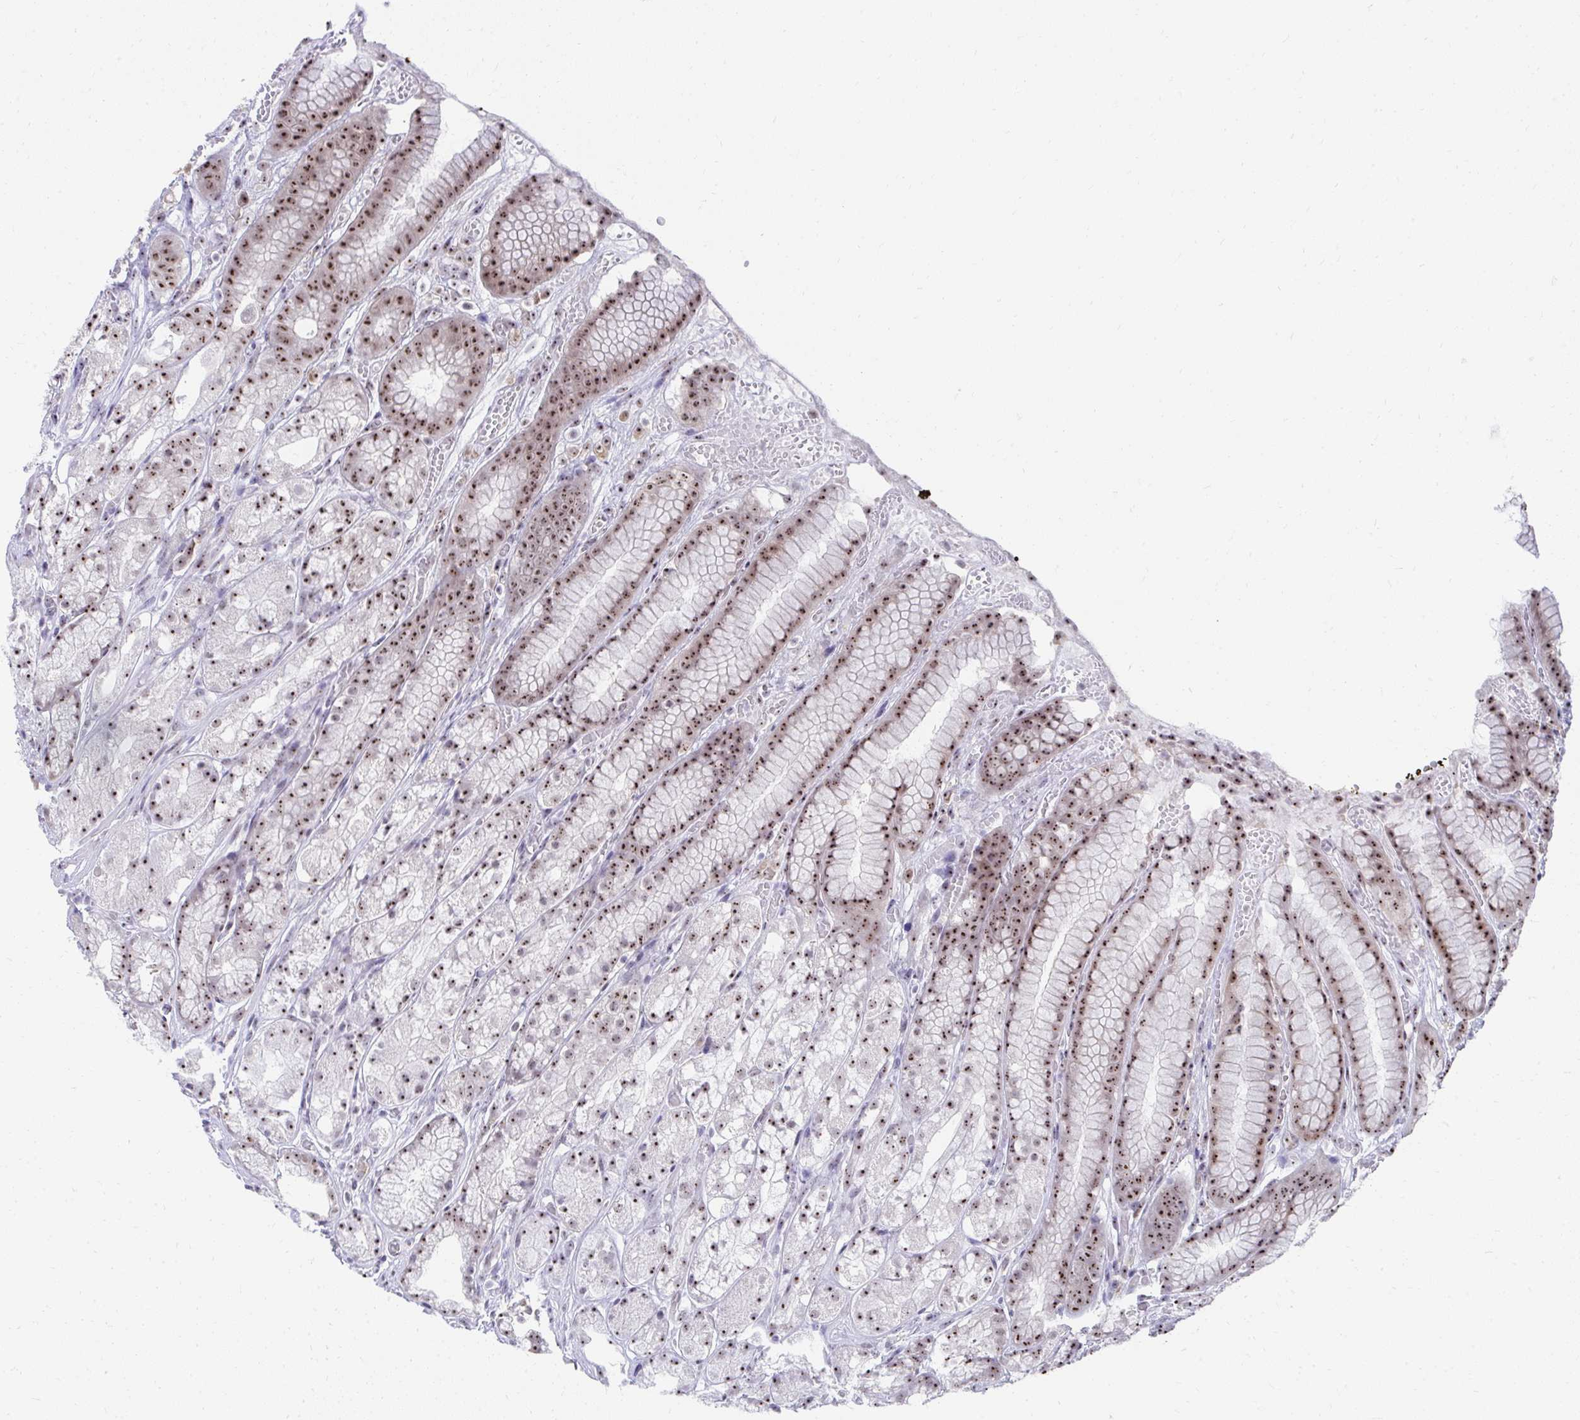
{"staining": {"intensity": "strong", "quantity": ">75%", "location": "nuclear"}, "tissue": "stomach", "cell_type": "Glandular cells", "image_type": "normal", "snomed": [{"axis": "morphology", "description": "Normal tissue, NOS"}, {"axis": "topography", "description": "Smooth muscle"}, {"axis": "topography", "description": "Stomach"}], "caption": "This photomicrograph displays normal stomach stained with immunohistochemistry (IHC) to label a protein in brown. The nuclear of glandular cells show strong positivity for the protein. Nuclei are counter-stained blue.", "gene": "HIRA", "patient": {"sex": "male", "age": 70}}